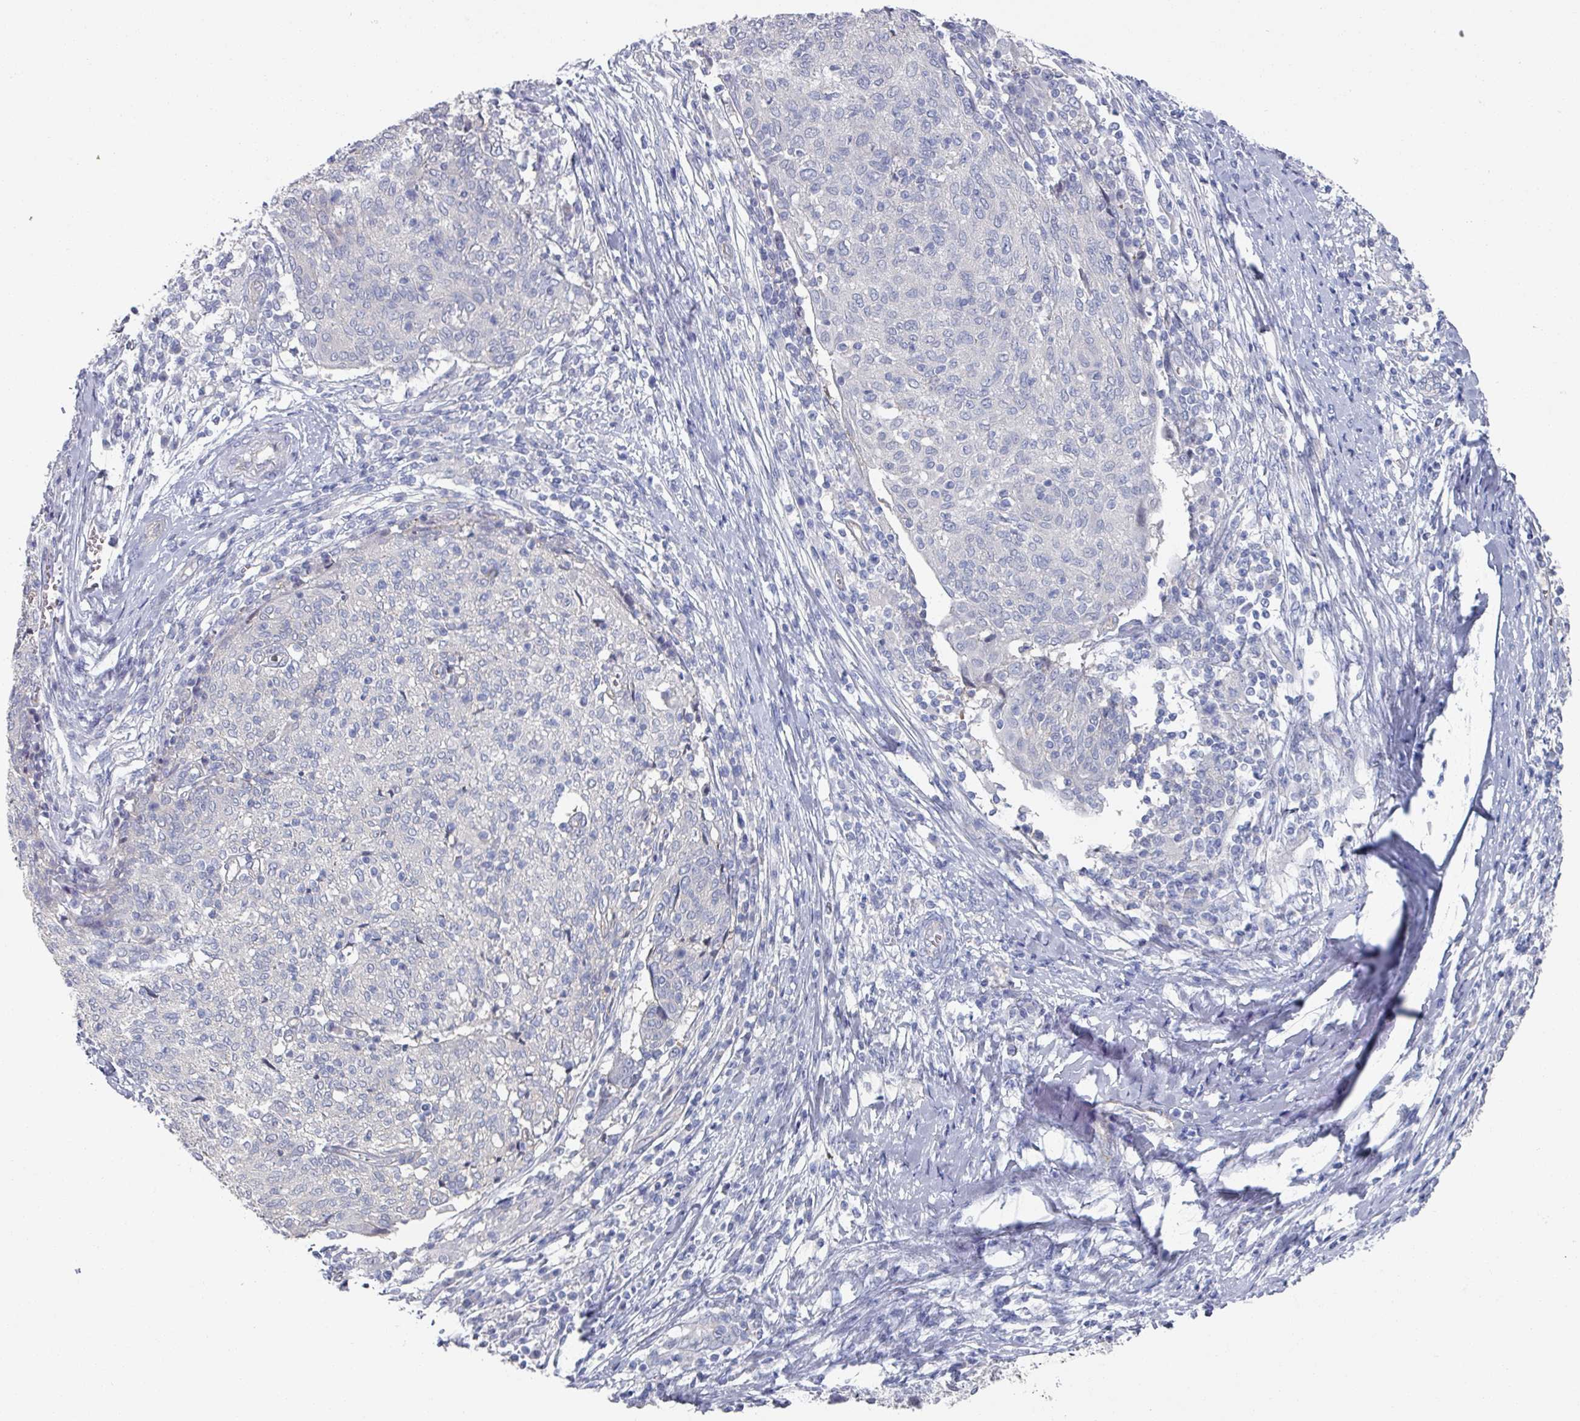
{"staining": {"intensity": "negative", "quantity": "none", "location": "none"}, "tissue": "cervical cancer", "cell_type": "Tumor cells", "image_type": "cancer", "snomed": [{"axis": "morphology", "description": "Squamous cell carcinoma, NOS"}, {"axis": "topography", "description": "Cervix"}], "caption": "Tumor cells are negative for protein expression in human cervical cancer. (Brightfield microscopy of DAB immunohistochemistry at high magnification).", "gene": "EFL1", "patient": {"sex": "female", "age": 52}}